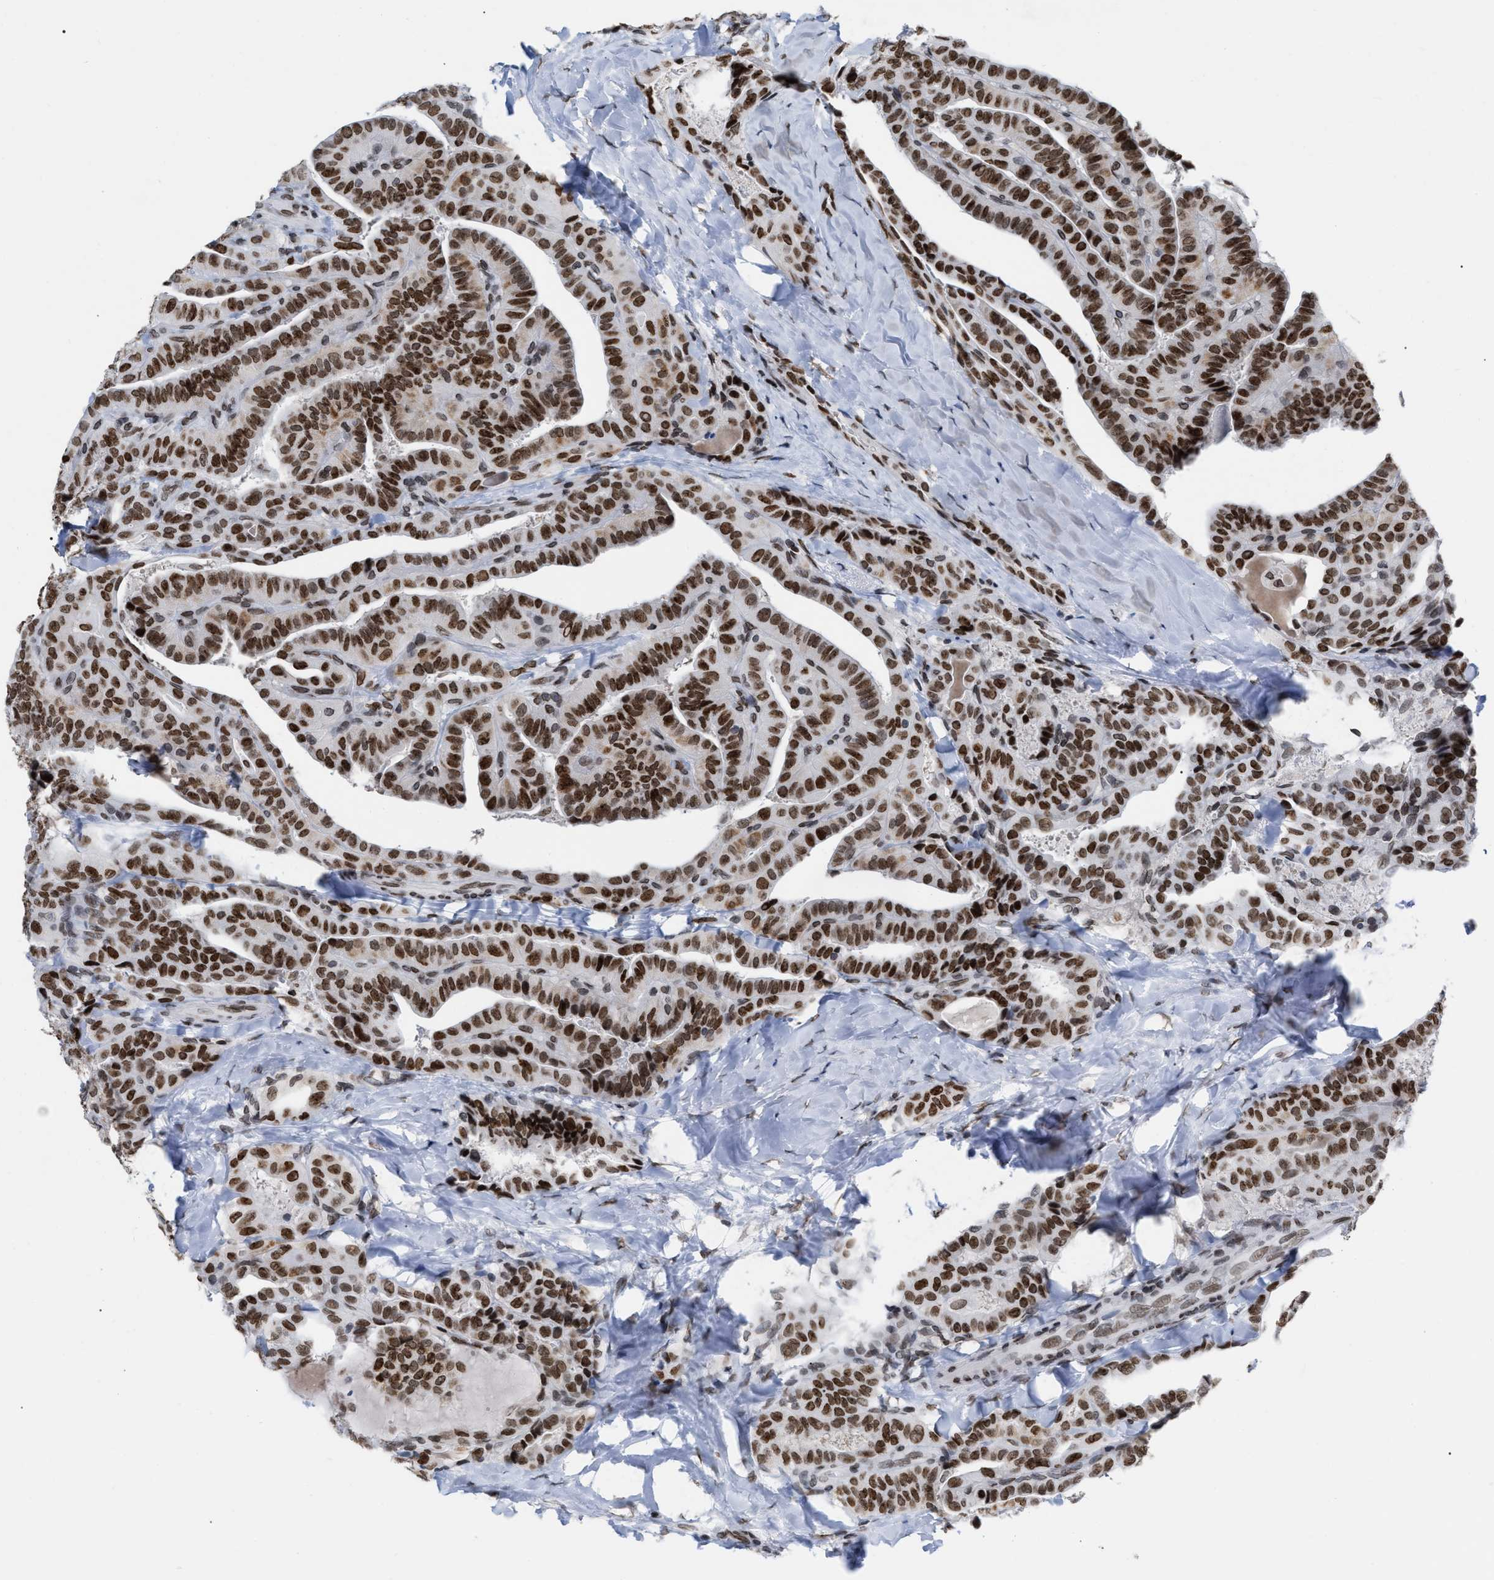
{"staining": {"intensity": "strong", "quantity": ">75%", "location": "nuclear"}, "tissue": "thyroid cancer", "cell_type": "Tumor cells", "image_type": "cancer", "snomed": [{"axis": "morphology", "description": "Papillary adenocarcinoma, NOS"}, {"axis": "topography", "description": "Thyroid gland"}], "caption": "Protein staining of thyroid papillary adenocarcinoma tissue shows strong nuclear staining in about >75% of tumor cells.", "gene": "TPR", "patient": {"sex": "male", "age": 77}}